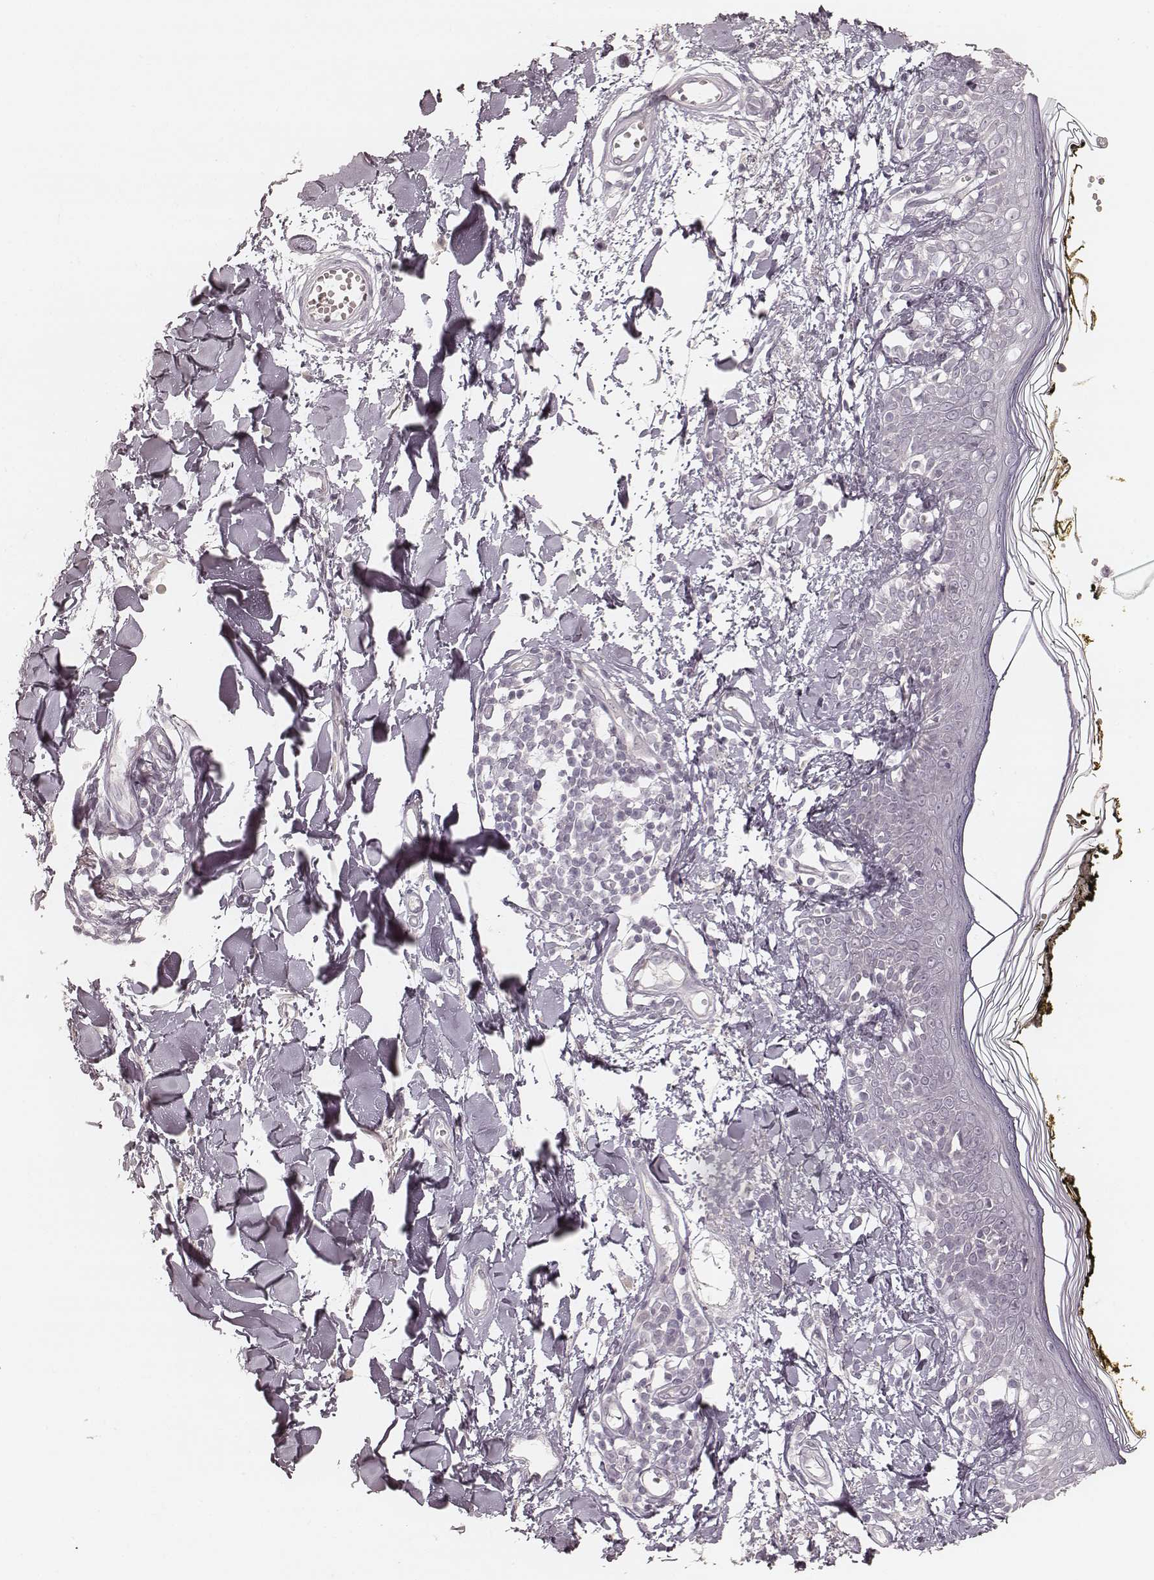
{"staining": {"intensity": "negative", "quantity": "none", "location": "none"}, "tissue": "skin", "cell_type": "Fibroblasts", "image_type": "normal", "snomed": [{"axis": "morphology", "description": "Normal tissue, NOS"}, {"axis": "topography", "description": "Skin"}], "caption": "Fibroblasts are negative for protein expression in normal human skin. (Immunohistochemistry (ihc), brightfield microscopy, high magnification).", "gene": "SPATA24", "patient": {"sex": "male", "age": 76}}